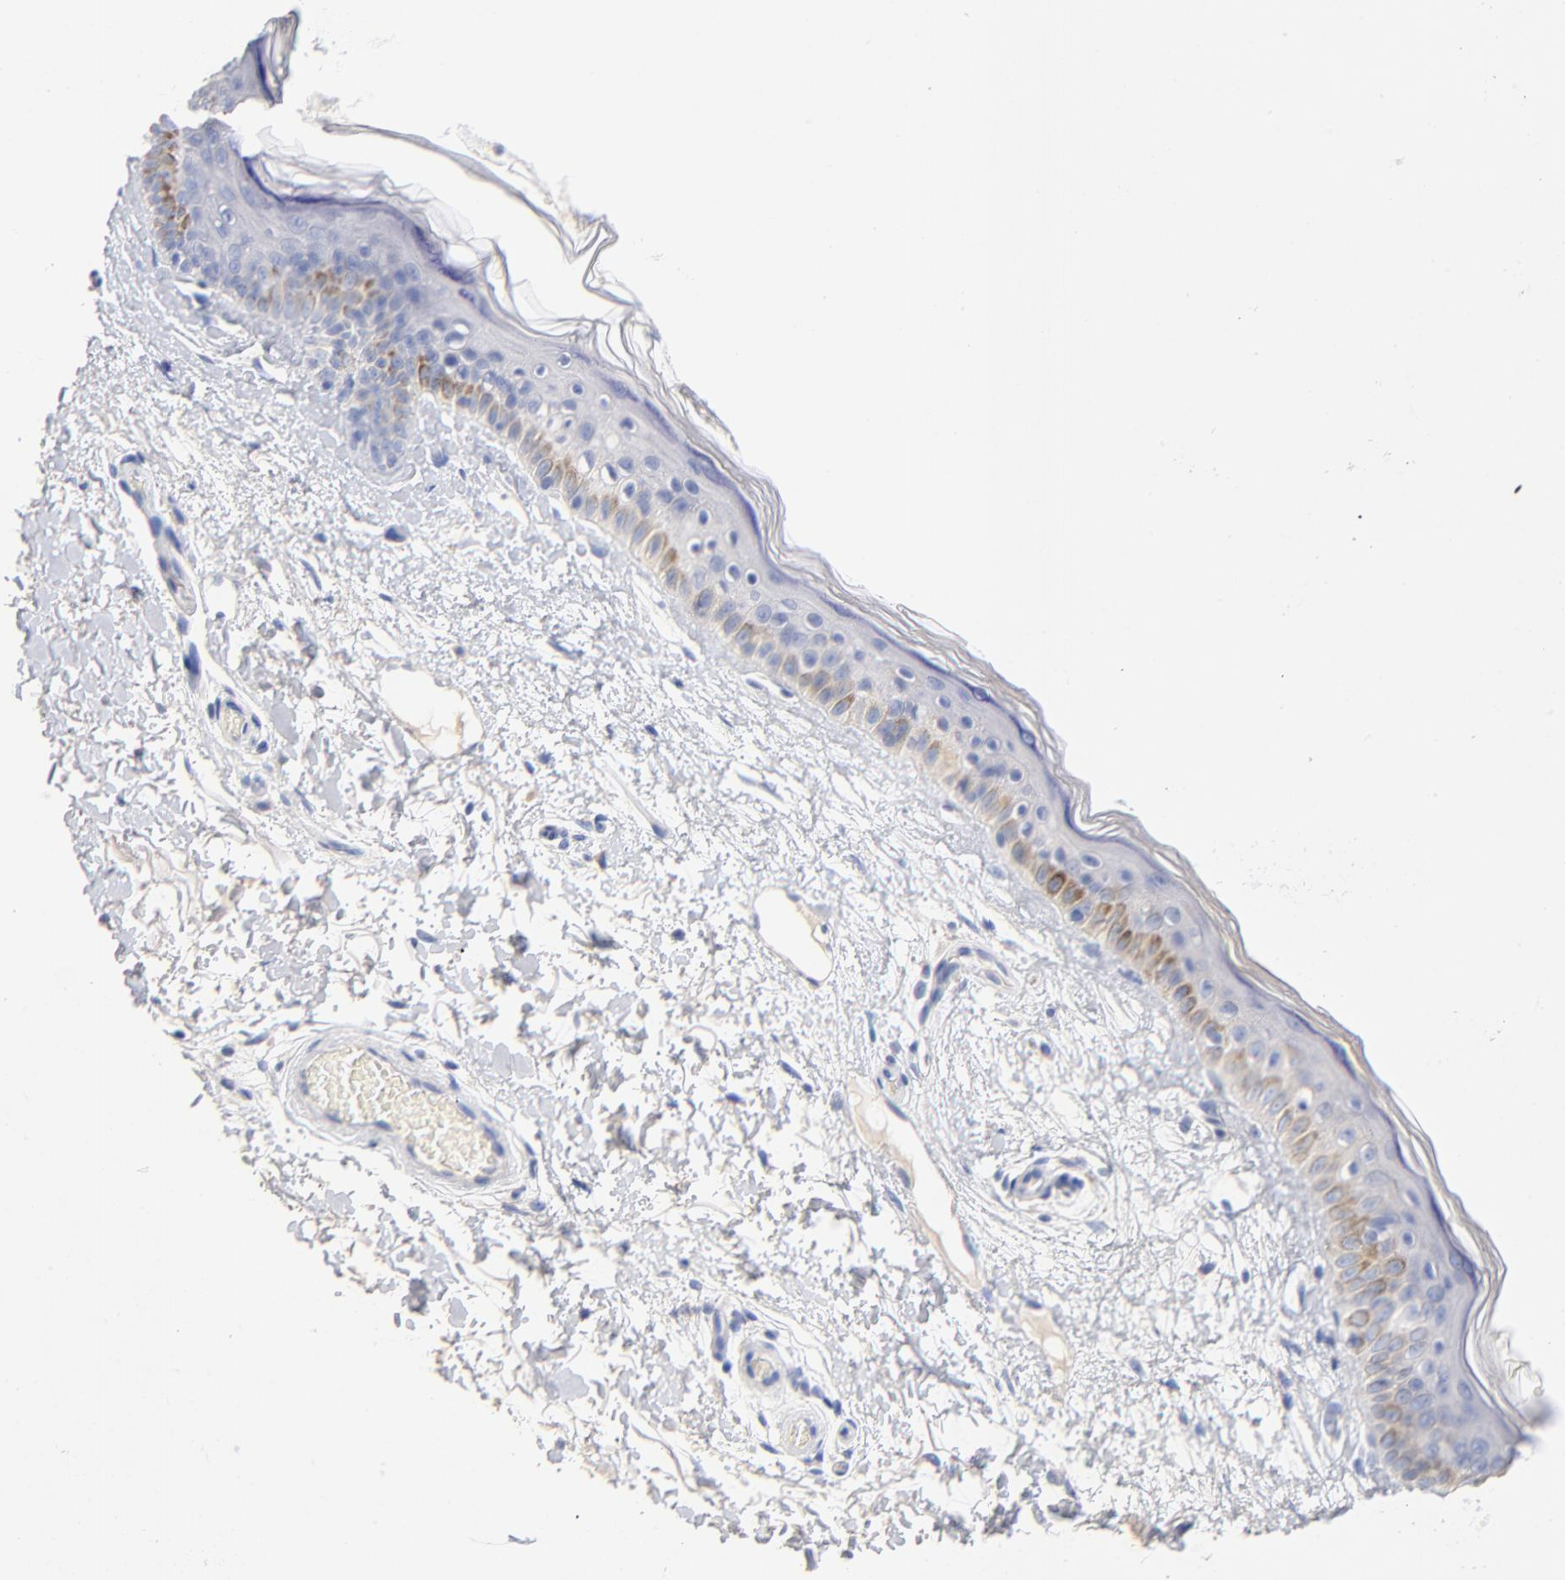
{"staining": {"intensity": "negative", "quantity": "none", "location": "none"}, "tissue": "skin", "cell_type": "Fibroblasts", "image_type": "normal", "snomed": [{"axis": "morphology", "description": "Normal tissue, NOS"}, {"axis": "topography", "description": "Skin"}], "caption": "IHC image of unremarkable skin stained for a protein (brown), which displays no staining in fibroblasts.", "gene": "CPS1", "patient": {"sex": "male", "age": 63}}